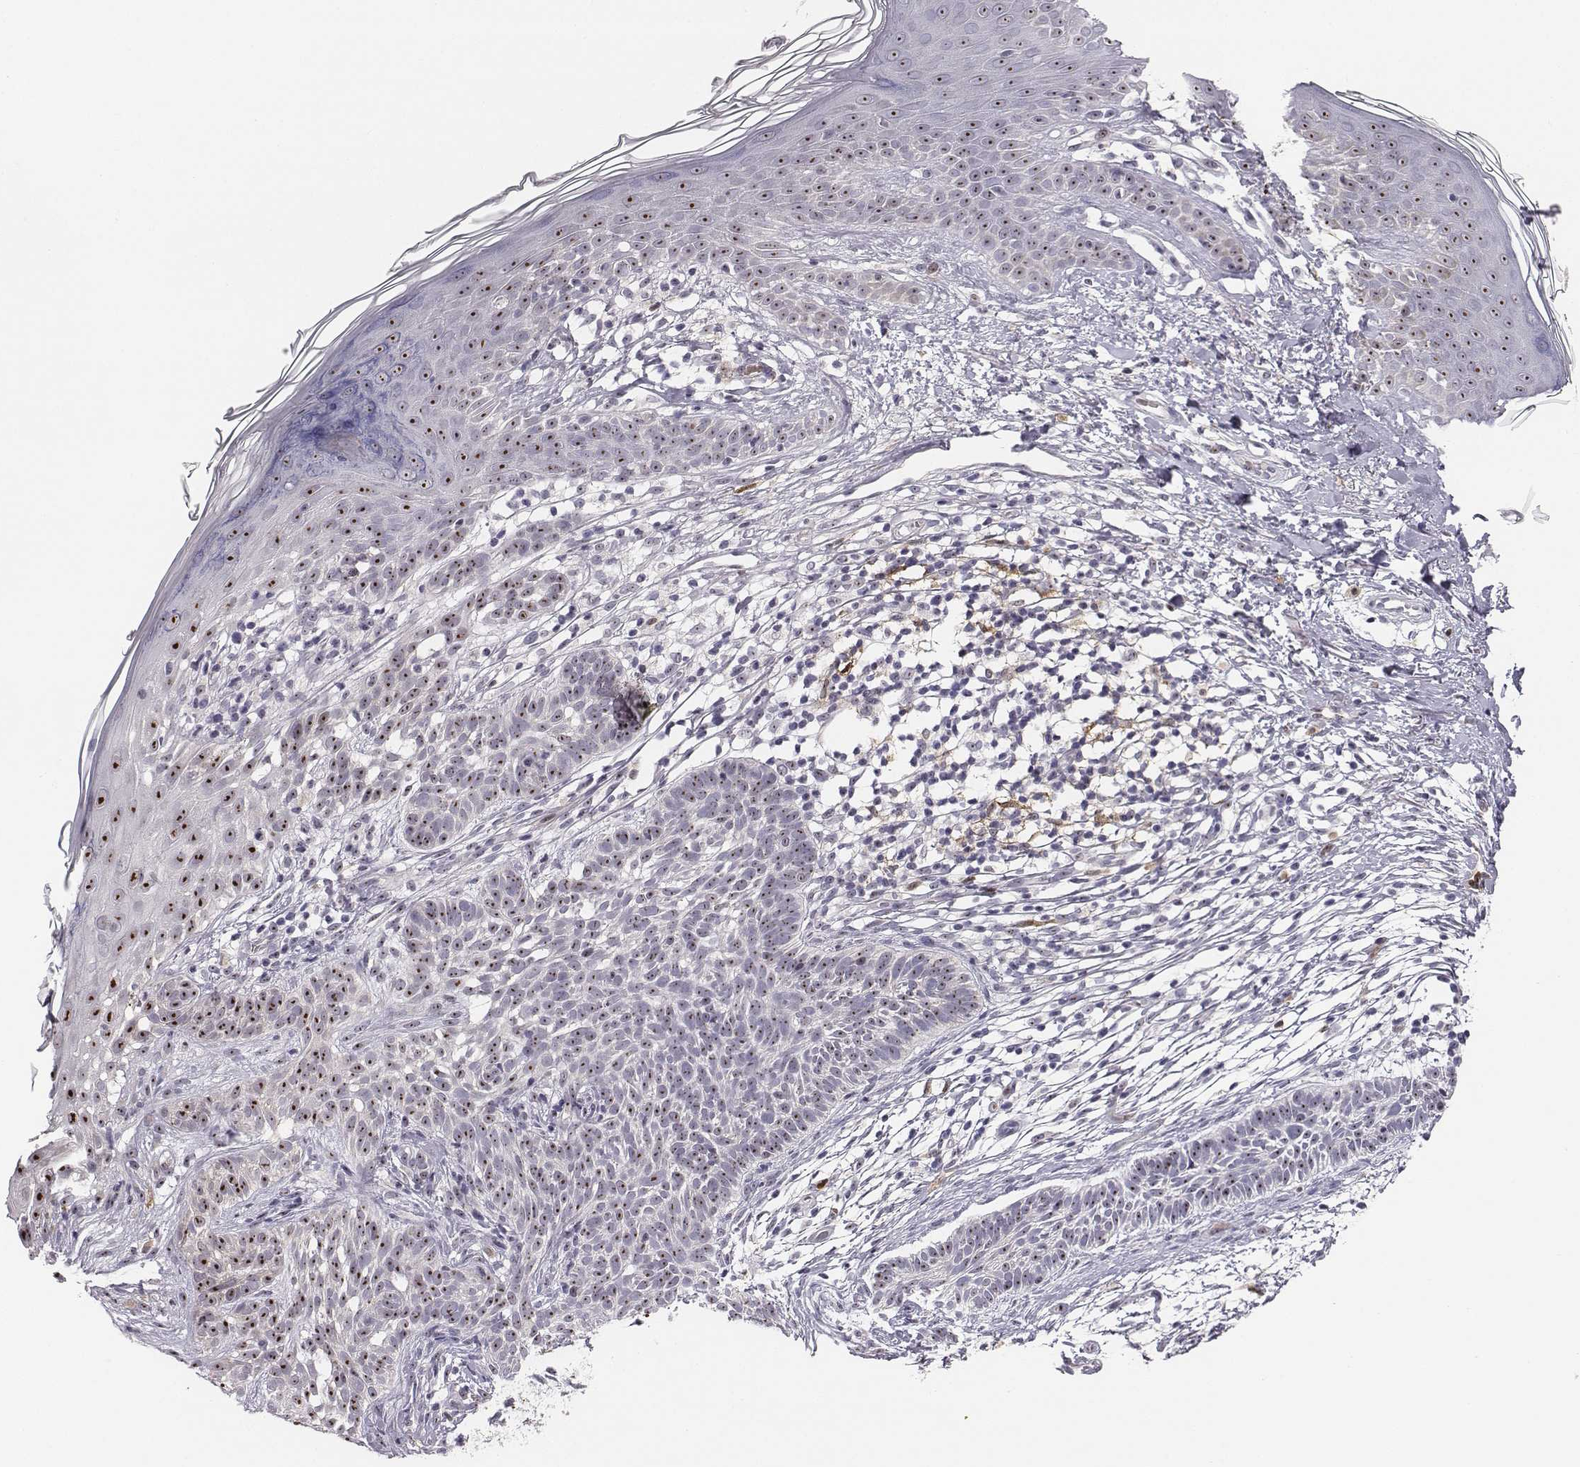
{"staining": {"intensity": "strong", "quantity": ">75%", "location": "nuclear"}, "tissue": "skin cancer", "cell_type": "Tumor cells", "image_type": "cancer", "snomed": [{"axis": "morphology", "description": "Basal cell carcinoma"}, {"axis": "topography", "description": "Skin"}], "caption": "Protein expression analysis of human skin basal cell carcinoma reveals strong nuclear expression in about >75% of tumor cells.", "gene": "NIFK", "patient": {"sex": "male", "age": 85}}